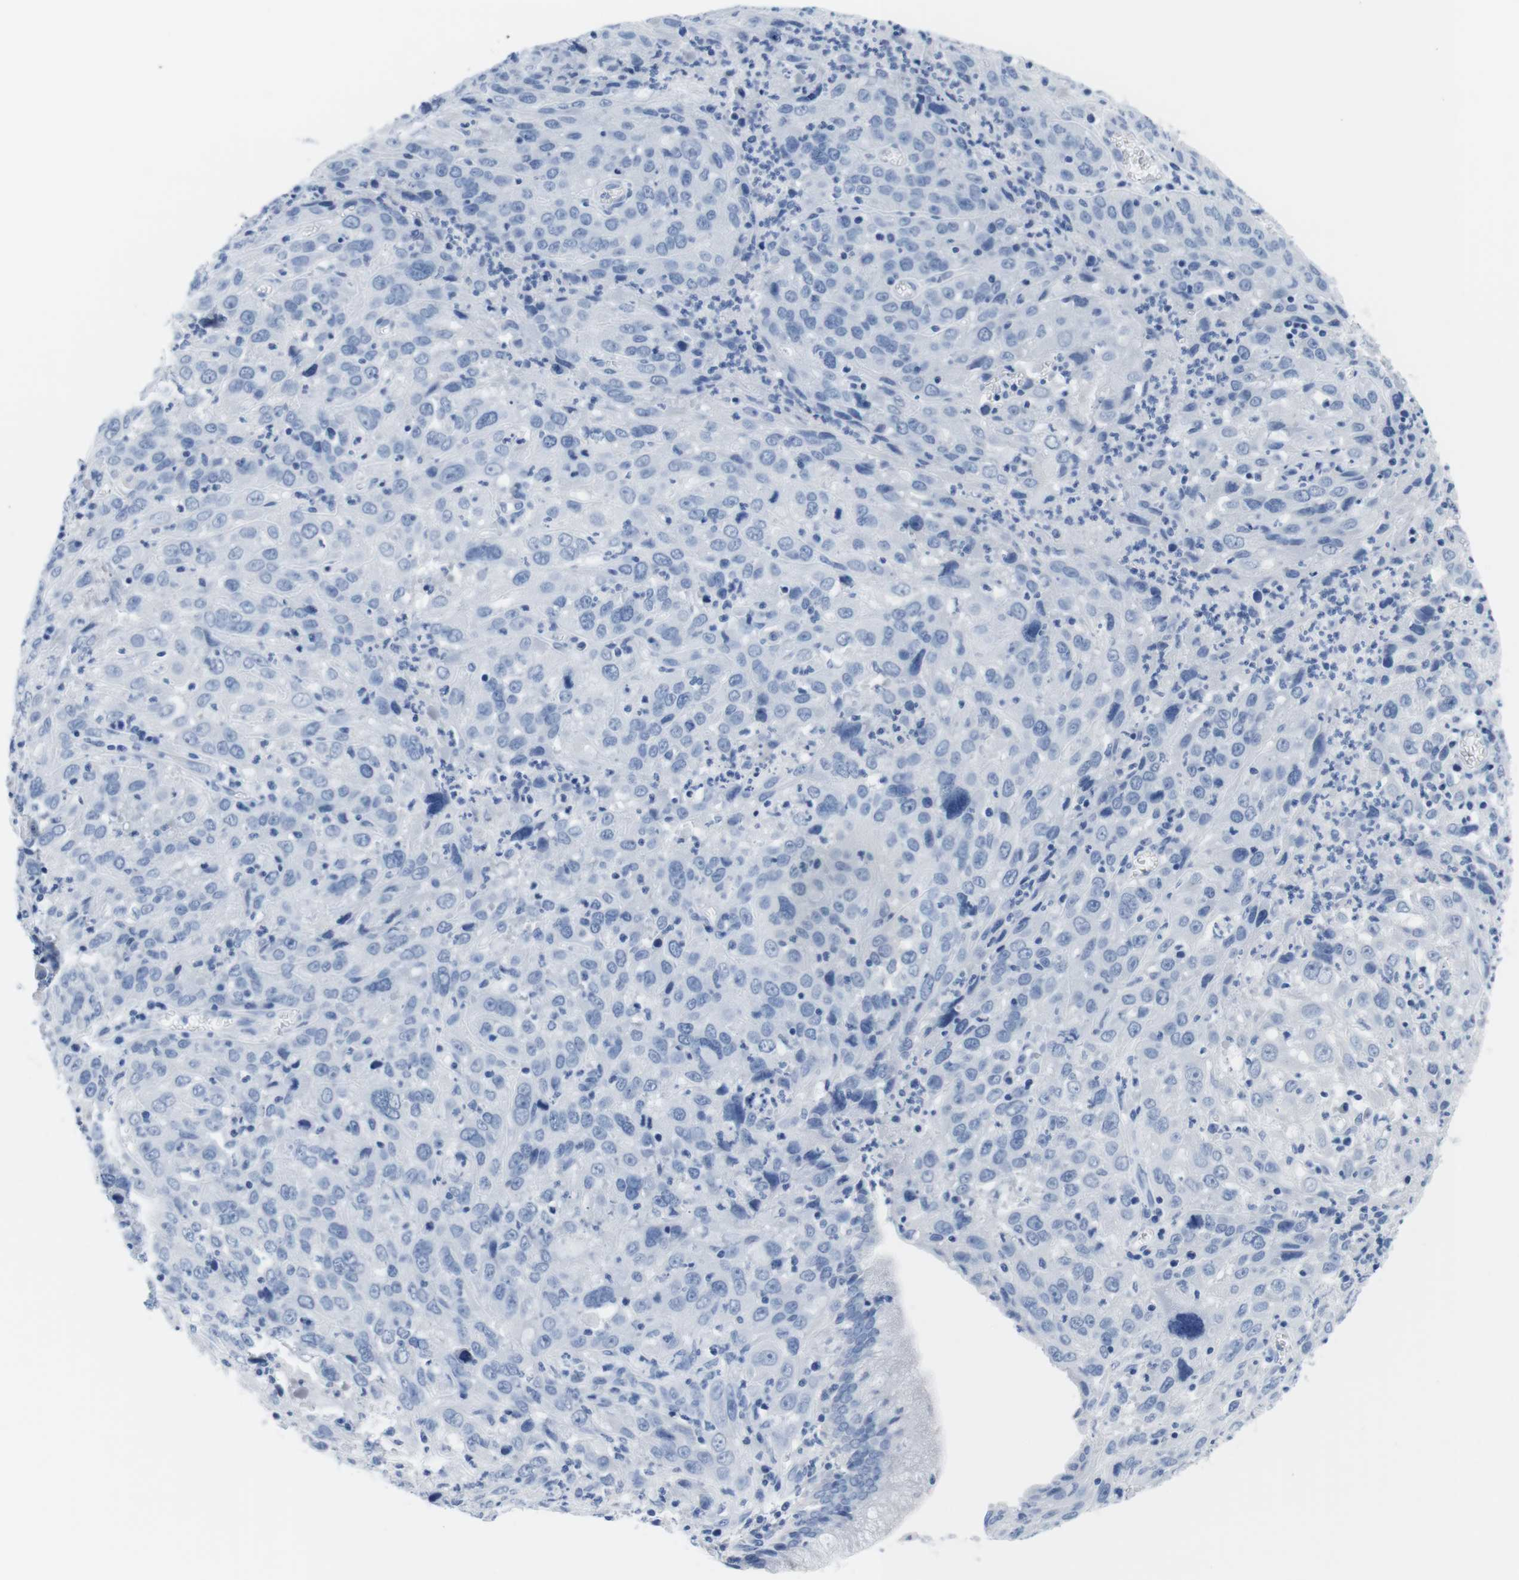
{"staining": {"intensity": "negative", "quantity": "none", "location": "none"}, "tissue": "cervical cancer", "cell_type": "Tumor cells", "image_type": "cancer", "snomed": [{"axis": "morphology", "description": "Squamous cell carcinoma, NOS"}, {"axis": "topography", "description": "Cervix"}], "caption": "Photomicrograph shows no protein positivity in tumor cells of cervical cancer tissue. Nuclei are stained in blue.", "gene": "MAP6", "patient": {"sex": "female", "age": 32}}